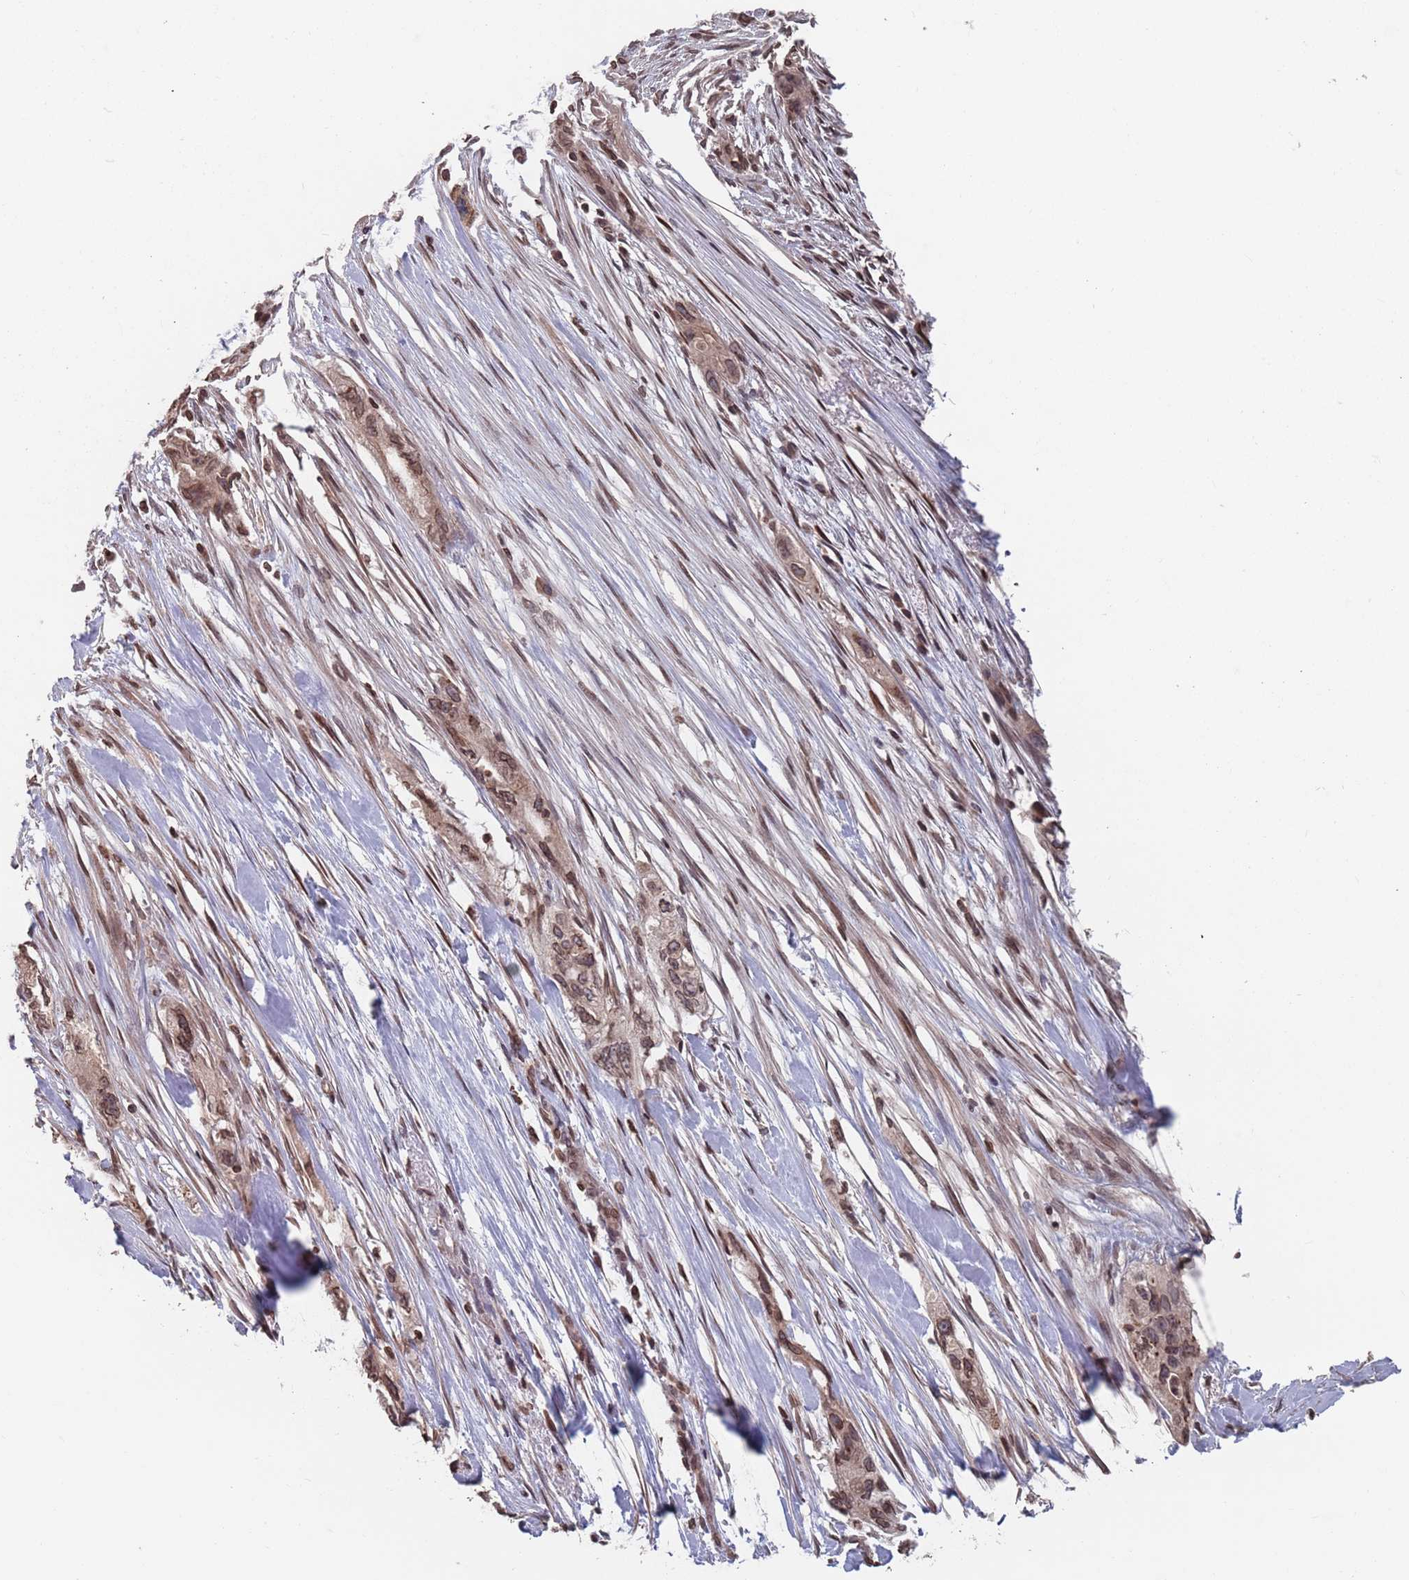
{"staining": {"intensity": "moderate", "quantity": "25%-75%", "location": "cytoplasmic/membranous,nuclear"}, "tissue": "pancreatic cancer", "cell_type": "Tumor cells", "image_type": "cancer", "snomed": [{"axis": "morphology", "description": "Adenocarcinoma, NOS"}, {"axis": "topography", "description": "Pancreas"}], "caption": "A brown stain shows moderate cytoplasmic/membranous and nuclear positivity of a protein in pancreatic cancer (adenocarcinoma) tumor cells.", "gene": "SDHAF3", "patient": {"sex": "female", "age": 73}}